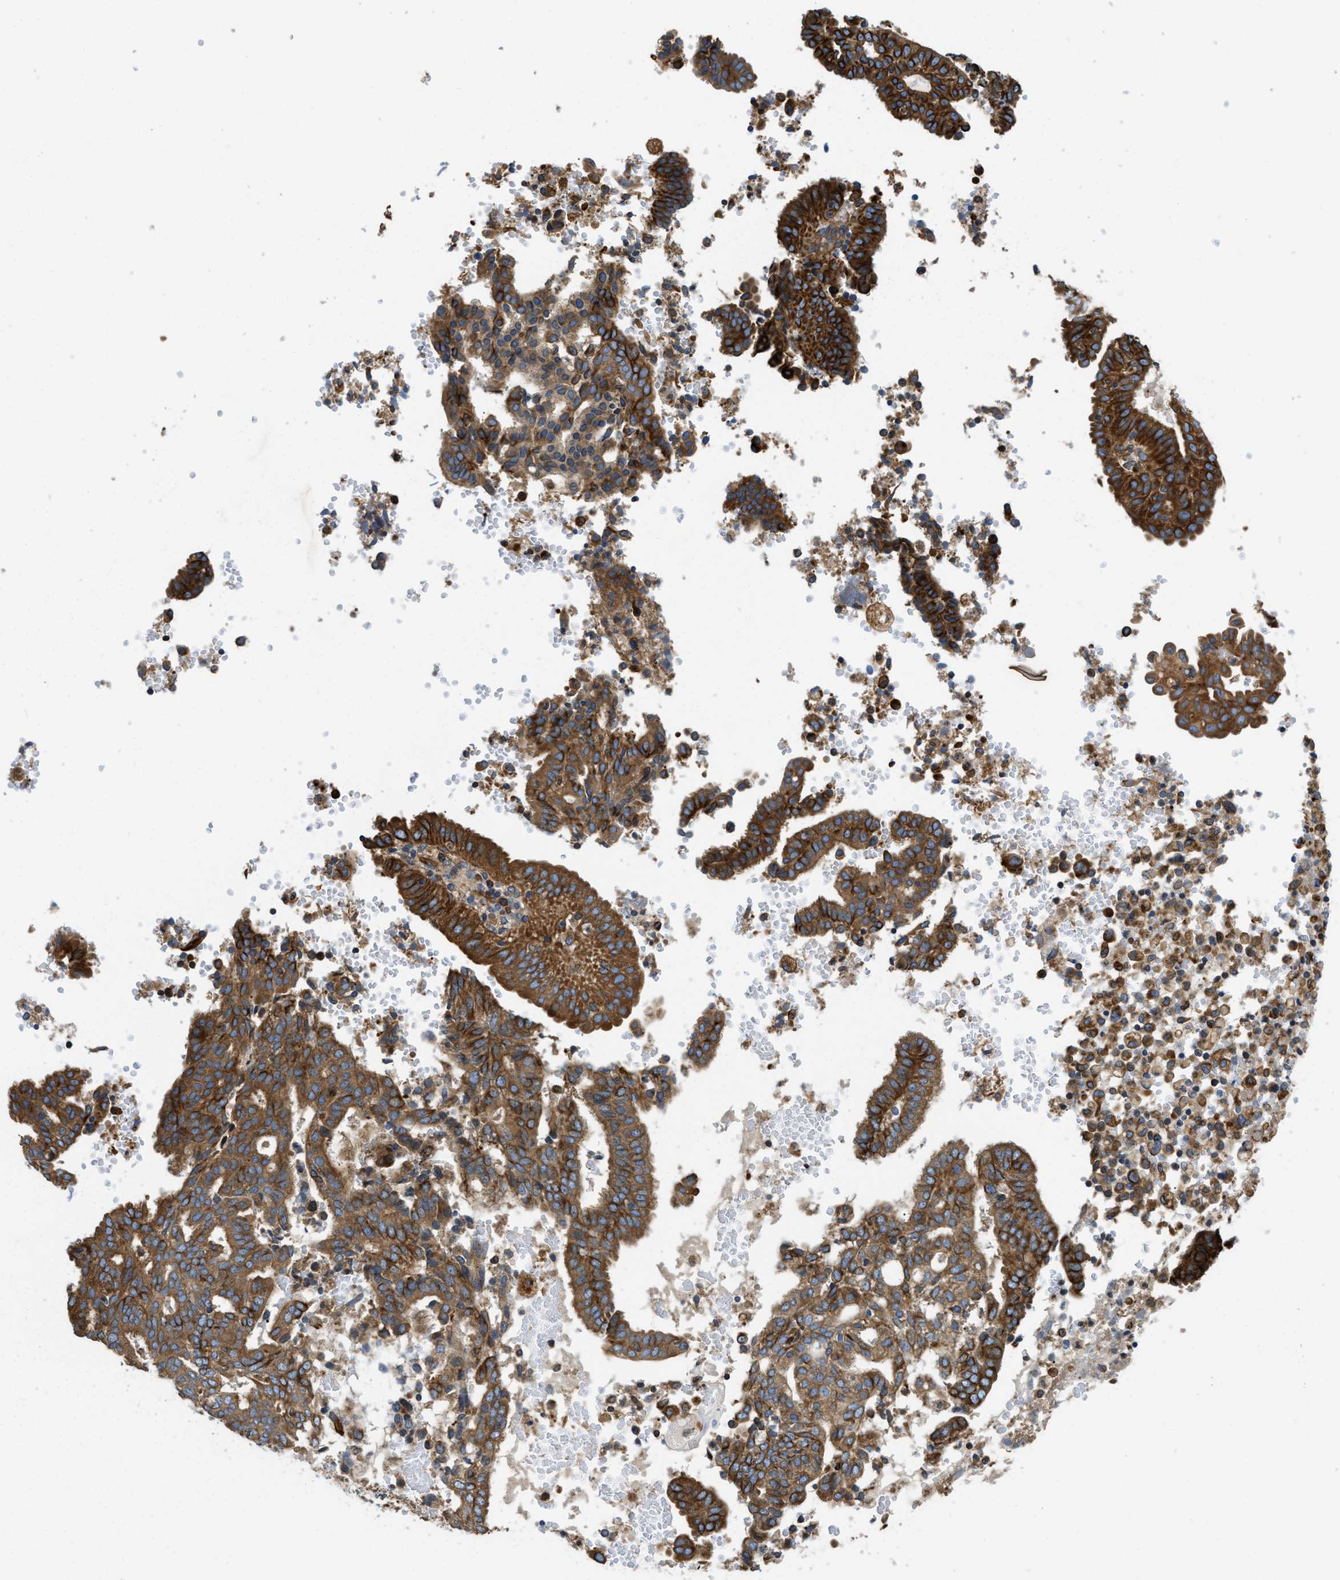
{"staining": {"intensity": "strong", "quantity": ">75%", "location": "cytoplasmic/membranous"}, "tissue": "endometrial cancer", "cell_type": "Tumor cells", "image_type": "cancer", "snomed": [{"axis": "morphology", "description": "Adenocarcinoma, NOS"}, {"axis": "topography", "description": "Endometrium"}], "caption": "Endometrial adenocarcinoma tissue exhibits strong cytoplasmic/membranous positivity in about >75% of tumor cells, visualized by immunohistochemistry. The staining is performed using DAB brown chromogen to label protein expression. The nuclei are counter-stained blue using hematoxylin.", "gene": "HSD17B12", "patient": {"sex": "female", "age": 58}}